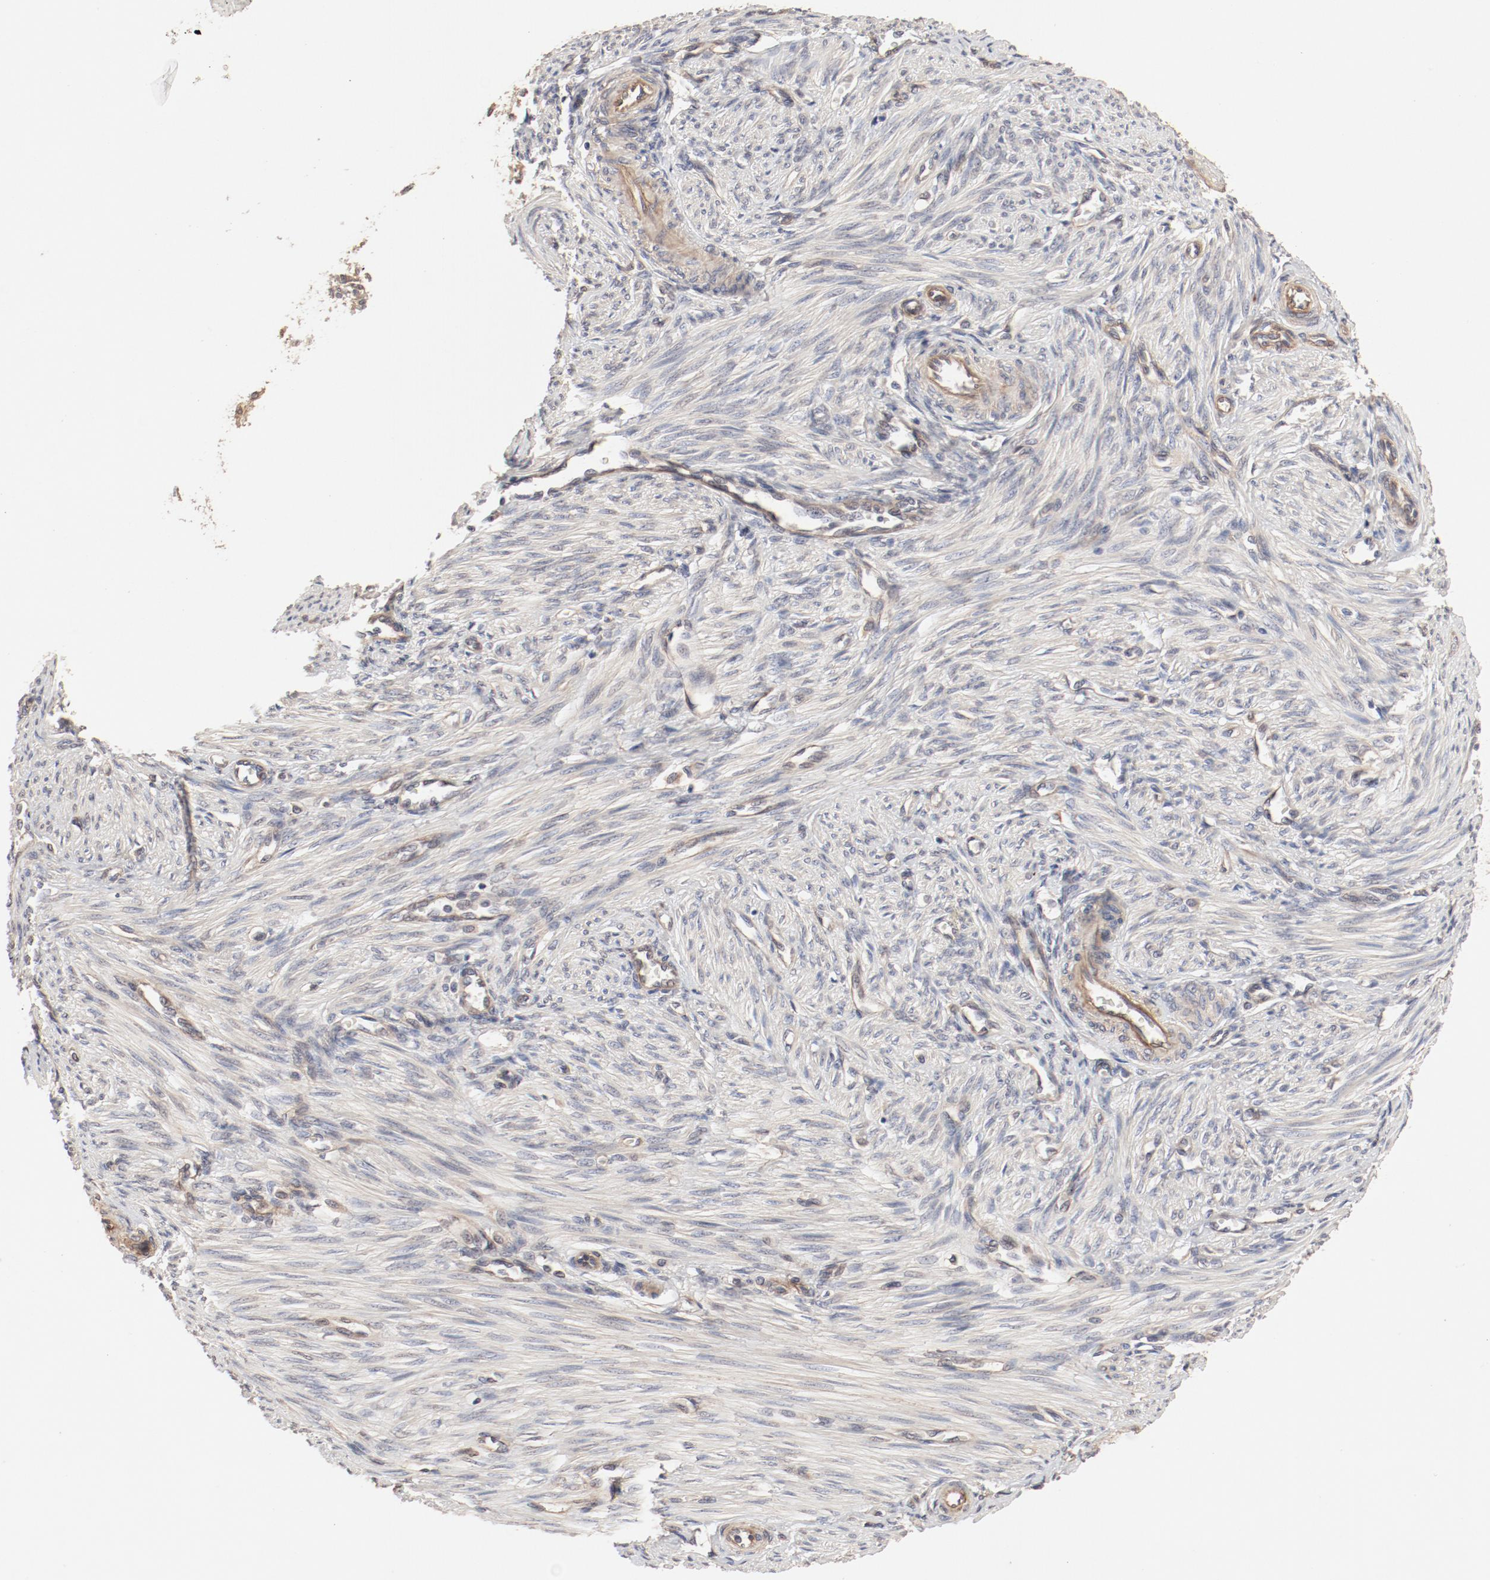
{"staining": {"intensity": "weak", "quantity": "25%-75%", "location": "cytoplasmic/membranous"}, "tissue": "endometrium", "cell_type": "Cells in endometrial stroma", "image_type": "normal", "snomed": [{"axis": "morphology", "description": "Normal tissue, NOS"}, {"axis": "topography", "description": "Endometrium"}], "caption": "This micrograph shows immunohistochemistry staining of normal endometrium, with low weak cytoplasmic/membranous staining in approximately 25%-75% of cells in endometrial stroma.", "gene": "IL3RA", "patient": {"sex": "female", "age": 27}}